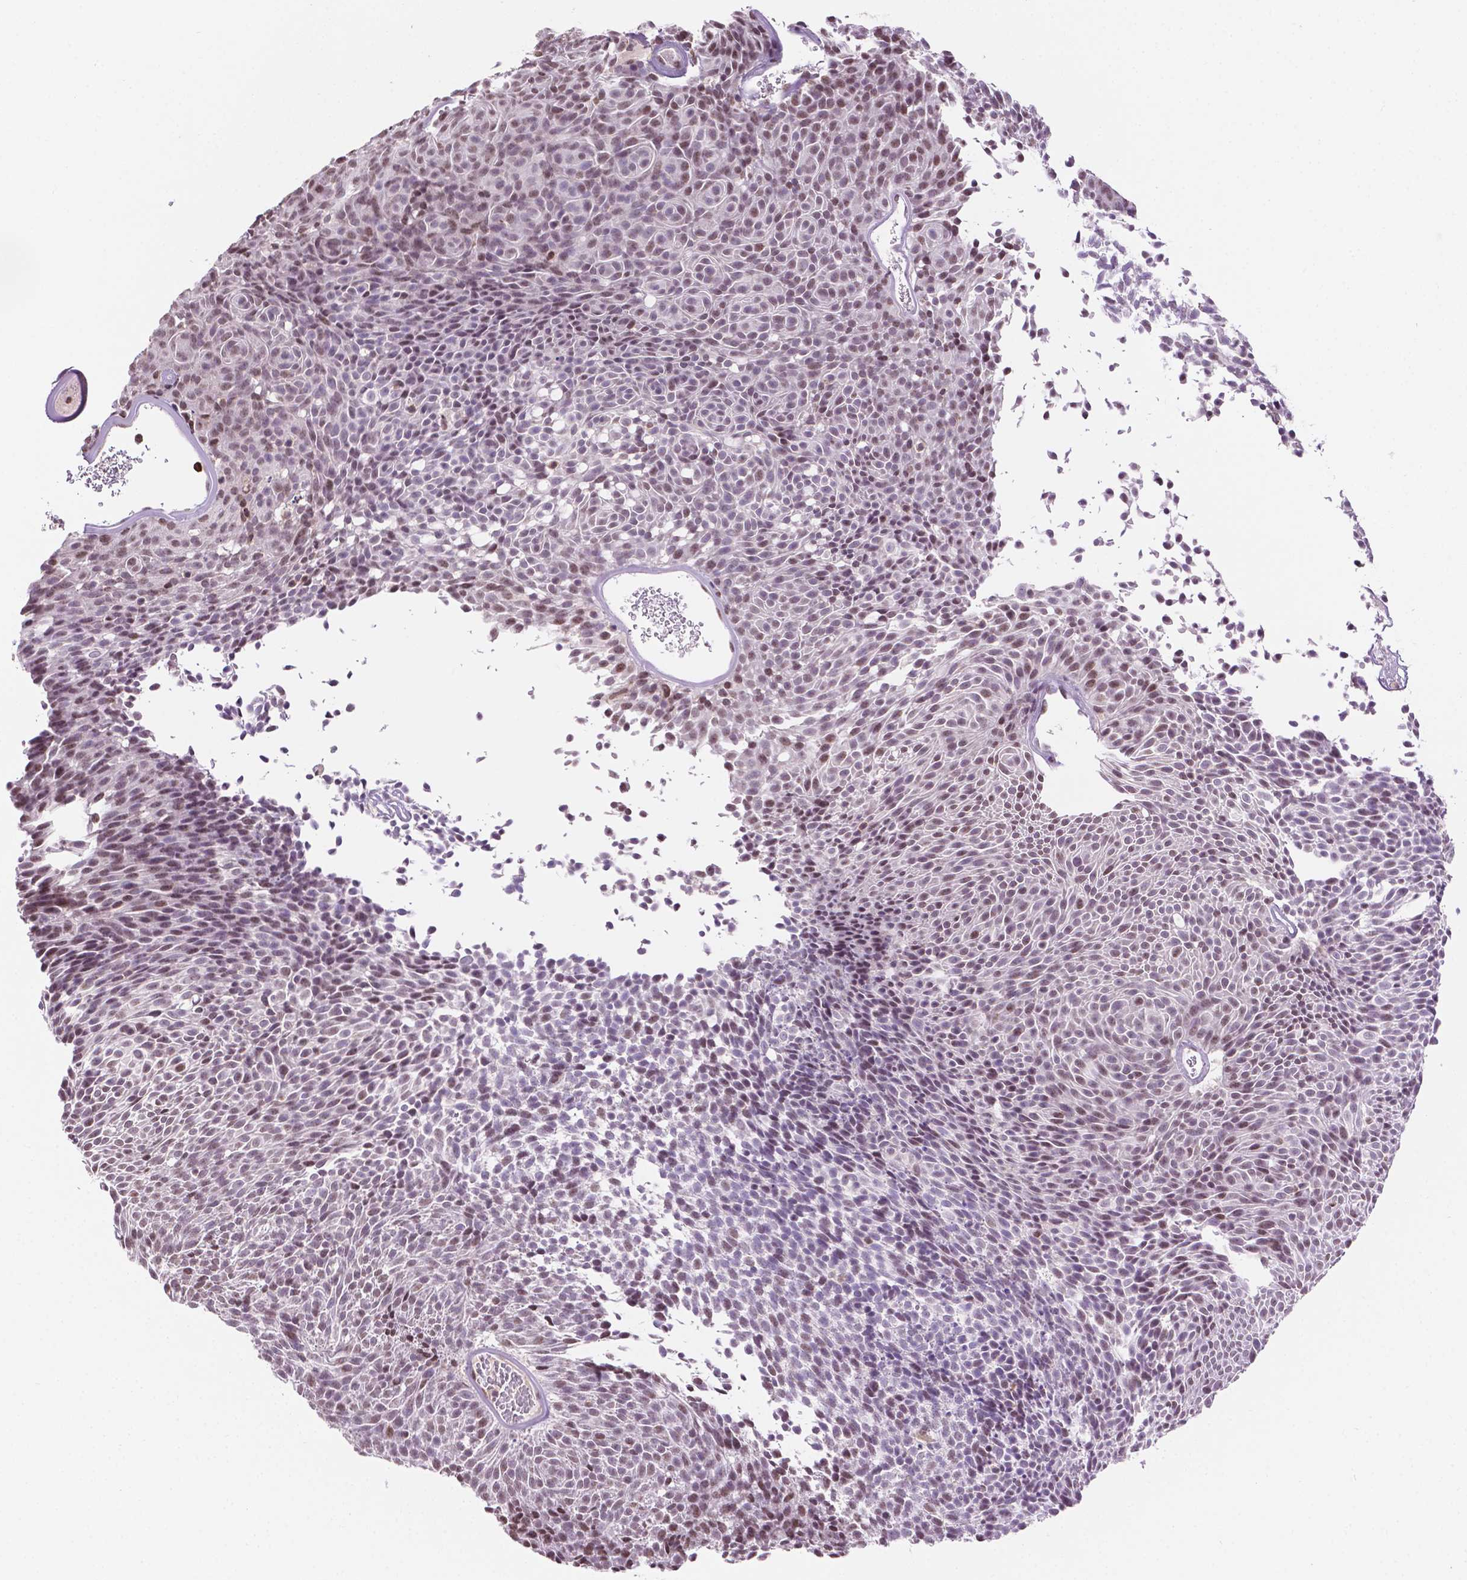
{"staining": {"intensity": "moderate", "quantity": "25%-75%", "location": "nuclear"}, "tissue": "urothelial cancer", "cell_type": "Tumor cells", "image_type": "cancer", "snomed": [{"axis": "morphology", "description": "Urothelial carcinoma, Low grade"}, {"axis": "topography", "description": "Urinary bladder"}], "caption": "A brown stain highlights moderate nuclear positivity of a protein in human urothelial carcinoma (low-grade) tumor cells.", "gene": "PTPN6", "patient": {"sex": "male", "age": 77}}